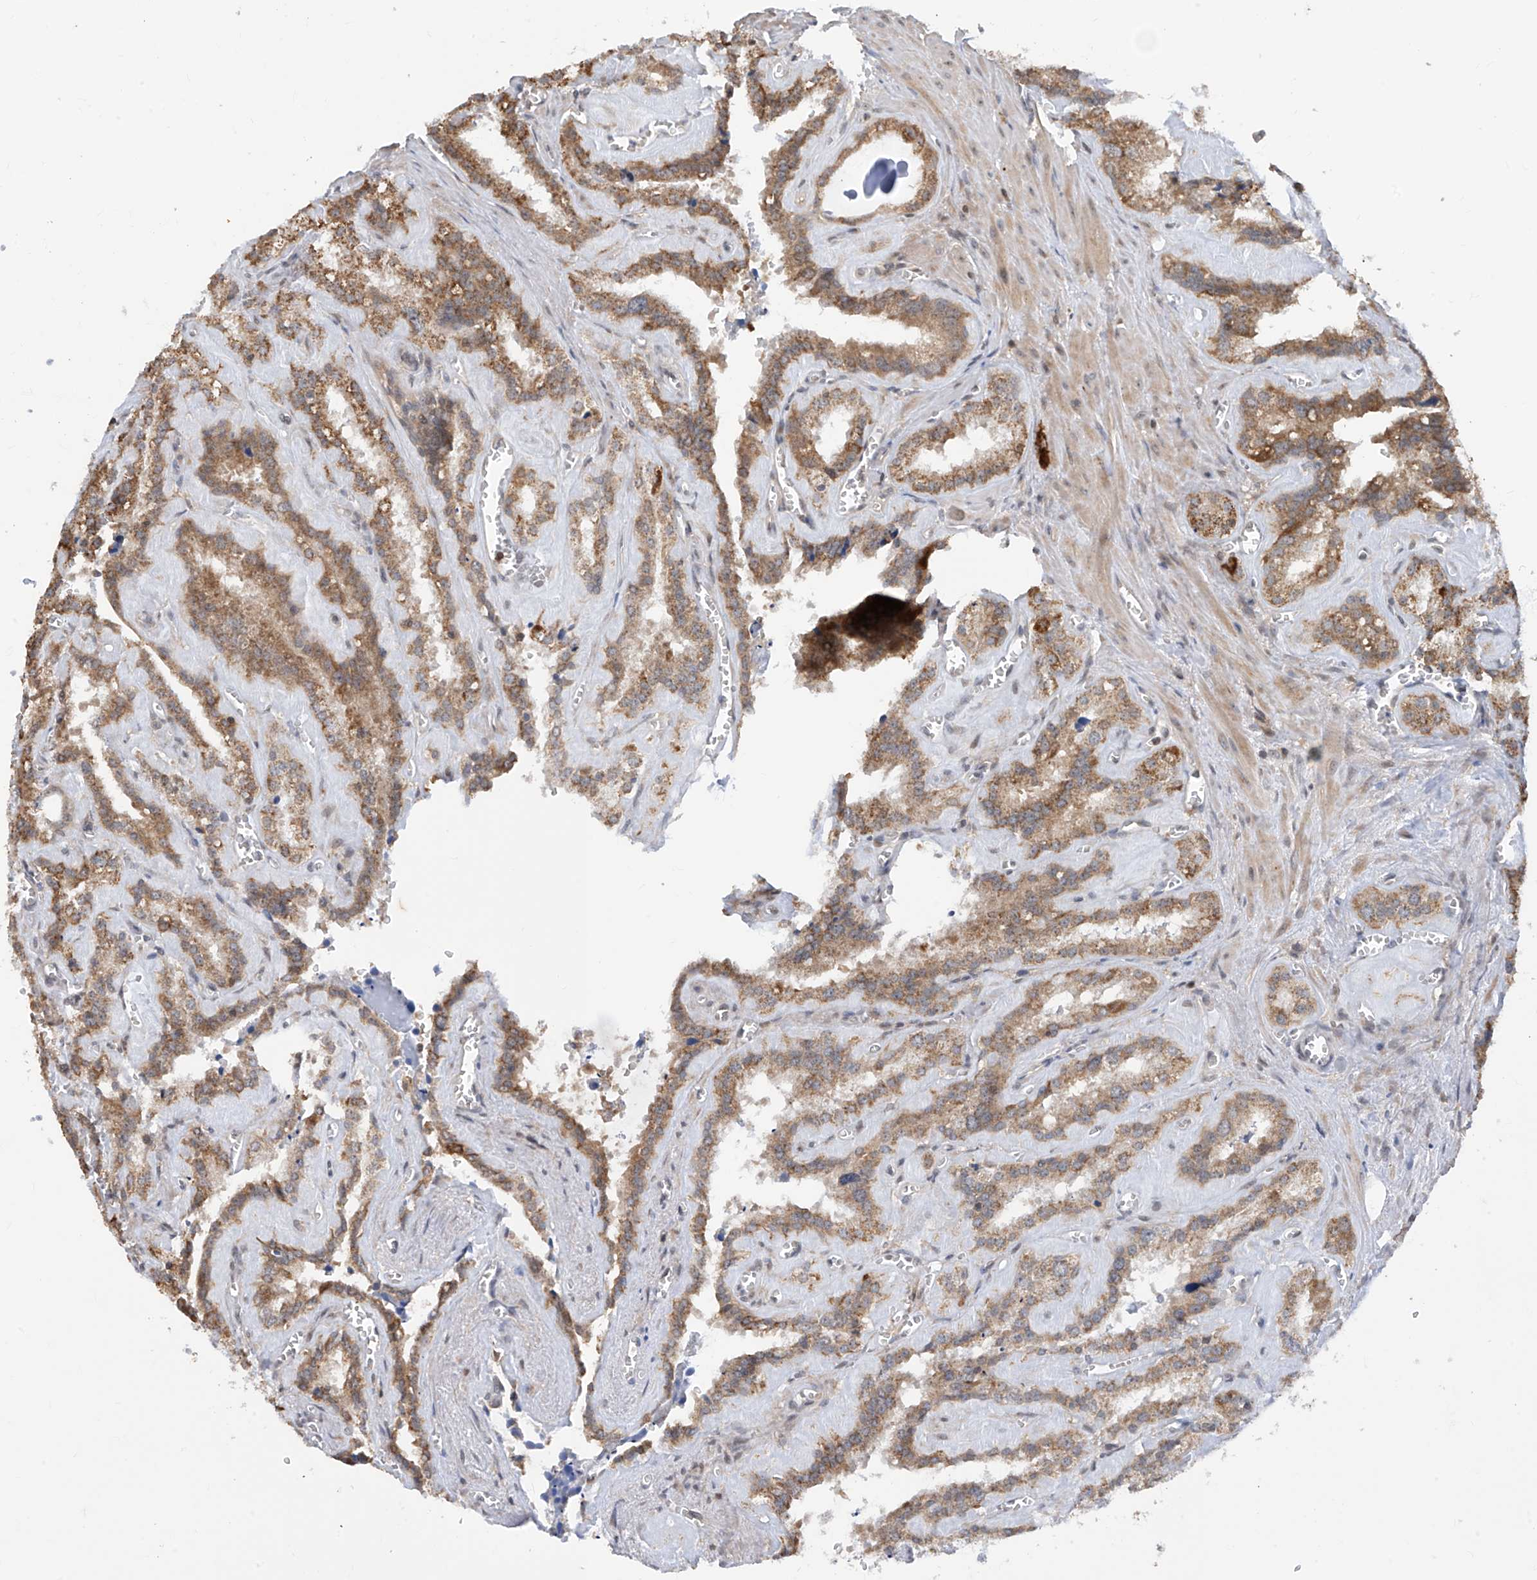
{"staining": {"intensity": "moderate", "quantity": ">75%", "location": "cytoplasmic/membranous"}, "tissue": "seminal vesicle", "cell_type": "Glandular cells", "image_type": "normal", "snomed": [{"axis": "morphology", "description": "Normal tissue, NOS"}, {"axis": "topography", "description": "Prostate"}, {"axis": "topography", "description": "Seminal veicle"}], "caption": "This is a micrograph of immunohistochemistry (IHC) staining of benign seminal vesicle, which shows moderate positivity in the cytoplasmic/membranous of glandular cells.", "gene": "TTC38", "patient": {"sex": "male", "age": 59}}